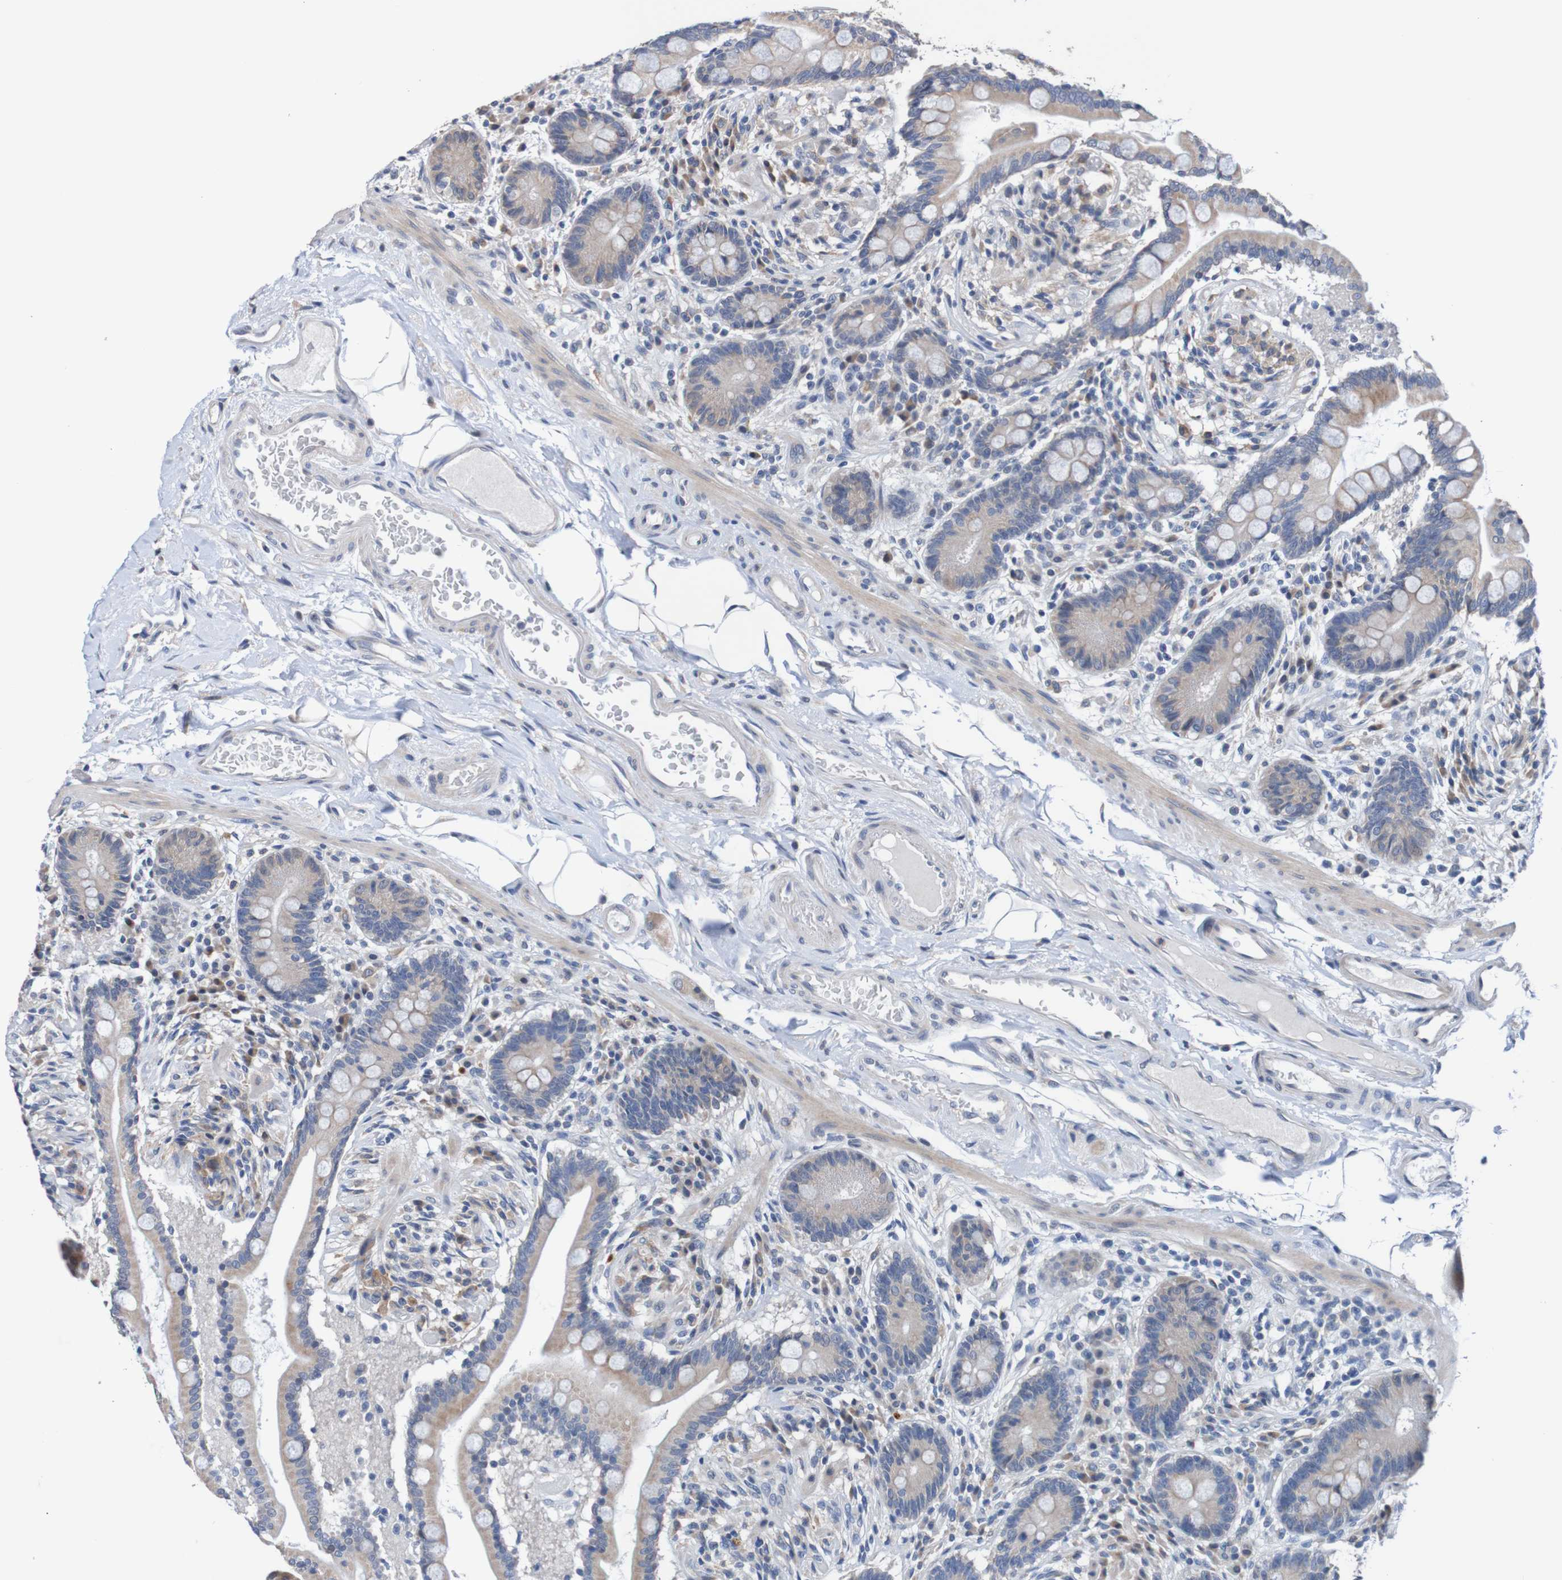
{"staining": {"intensity": "negative", "quantity": "none", "location": "none"}, "tissue": "colon", "cell_type": "Endothelial cells", "image_type": "normal", "snomed": [{"axis": "morphology", "description": "Normal tissue, NOS"}, {"axis": "topography", "description": "Colon"}], "caption": "This is an IHC histopathology image of unremarkable colon. There is no expression in endothelial cells.", "gene": "FIBP", "patient": {"sex": "male", "age": 73}}